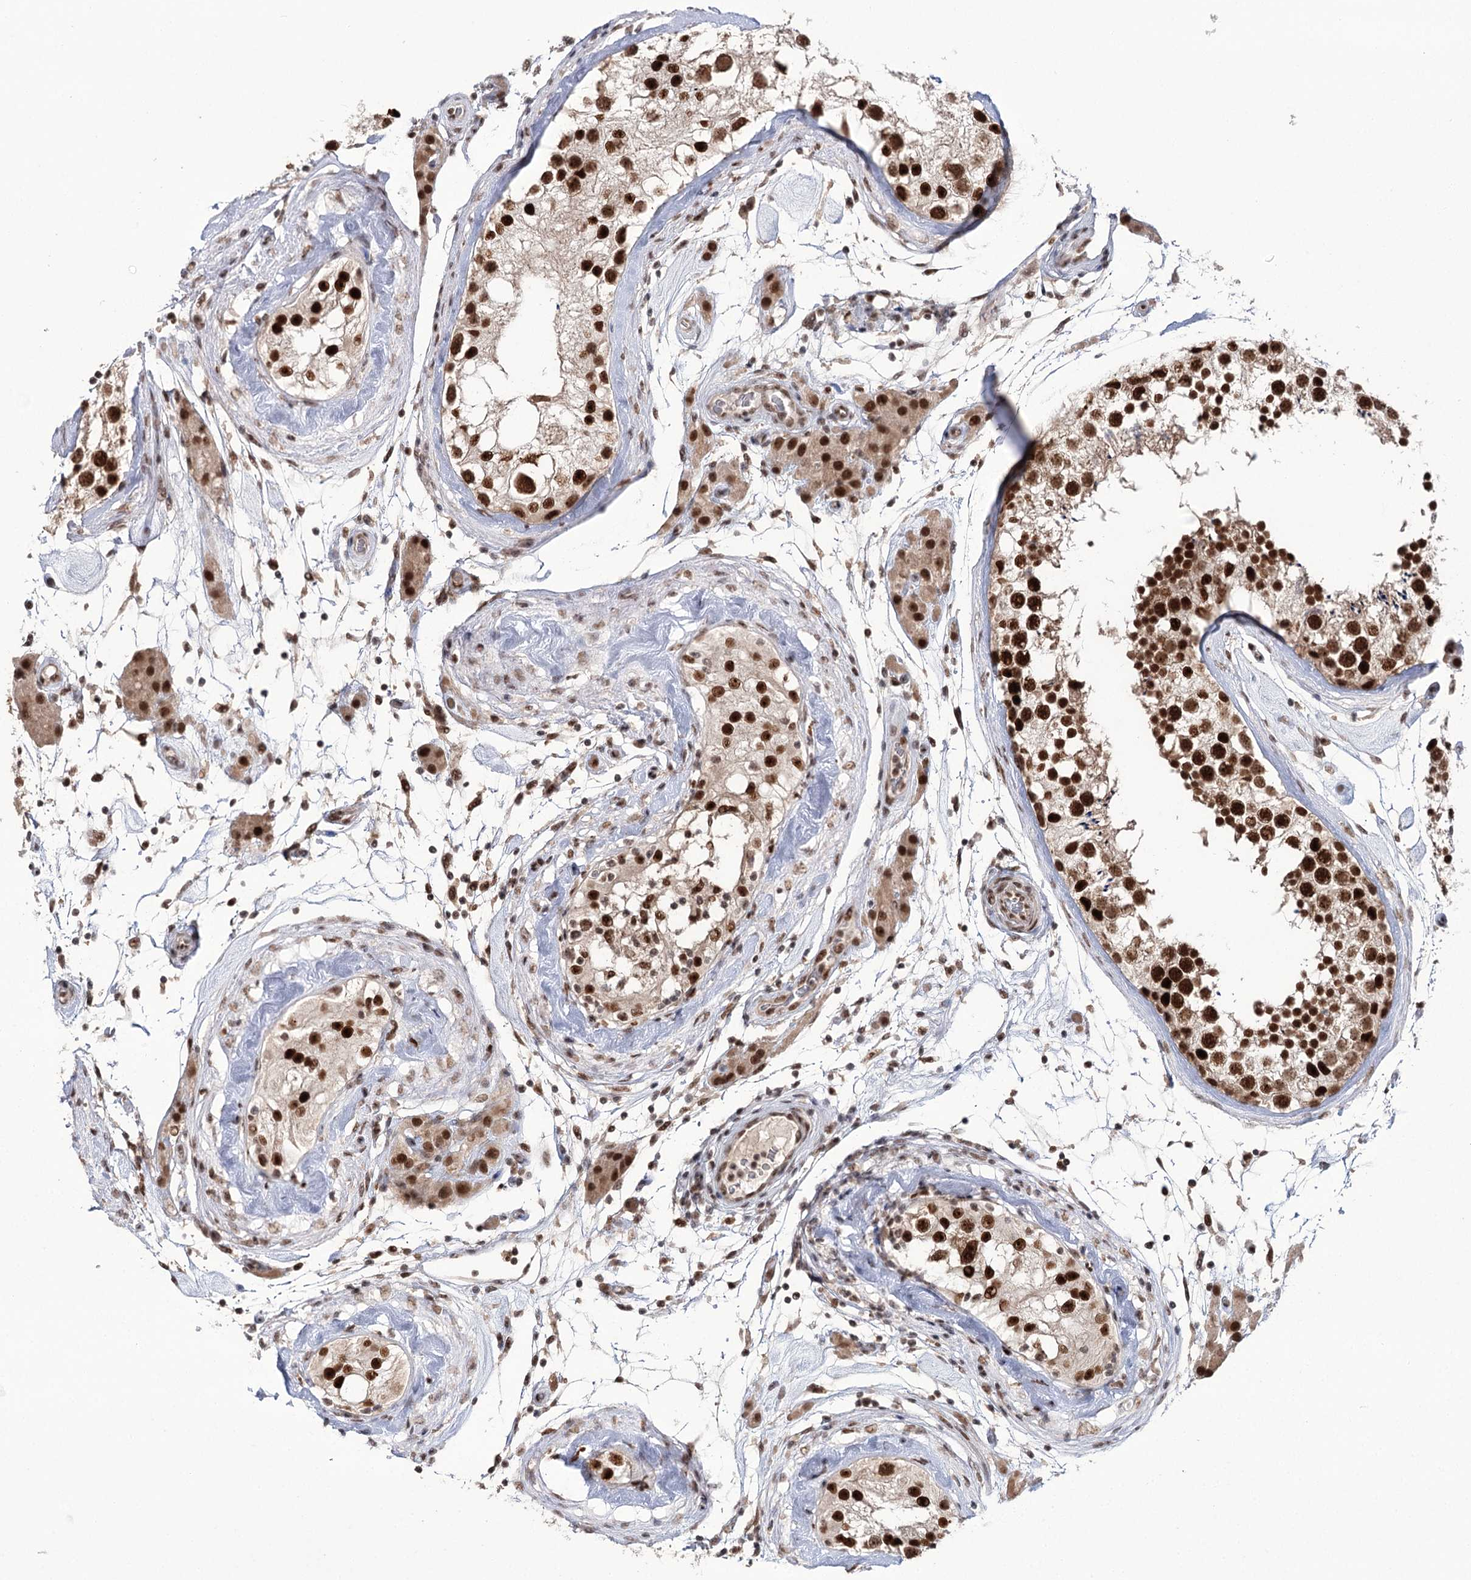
{"staining": {"intensity": "strong", "quantity": ">75%", "location": "nuclear"}, "tissue": "testis", "cell_type": "Cells in seminiferous ducts", "image_type": "normal", "snomed": [{"axis": "morphology", "description": "Normal tissue, NOS"}, {"axis": "topography", "description": "Testis"}], "caption": "Protein analysis of unremarkable testis demonstrates strong nuclear expression in approximately >75% of cells in seminiferous ducts.", "gene": "ERCC3", "patient": {"sex": "male", "age": 46}}